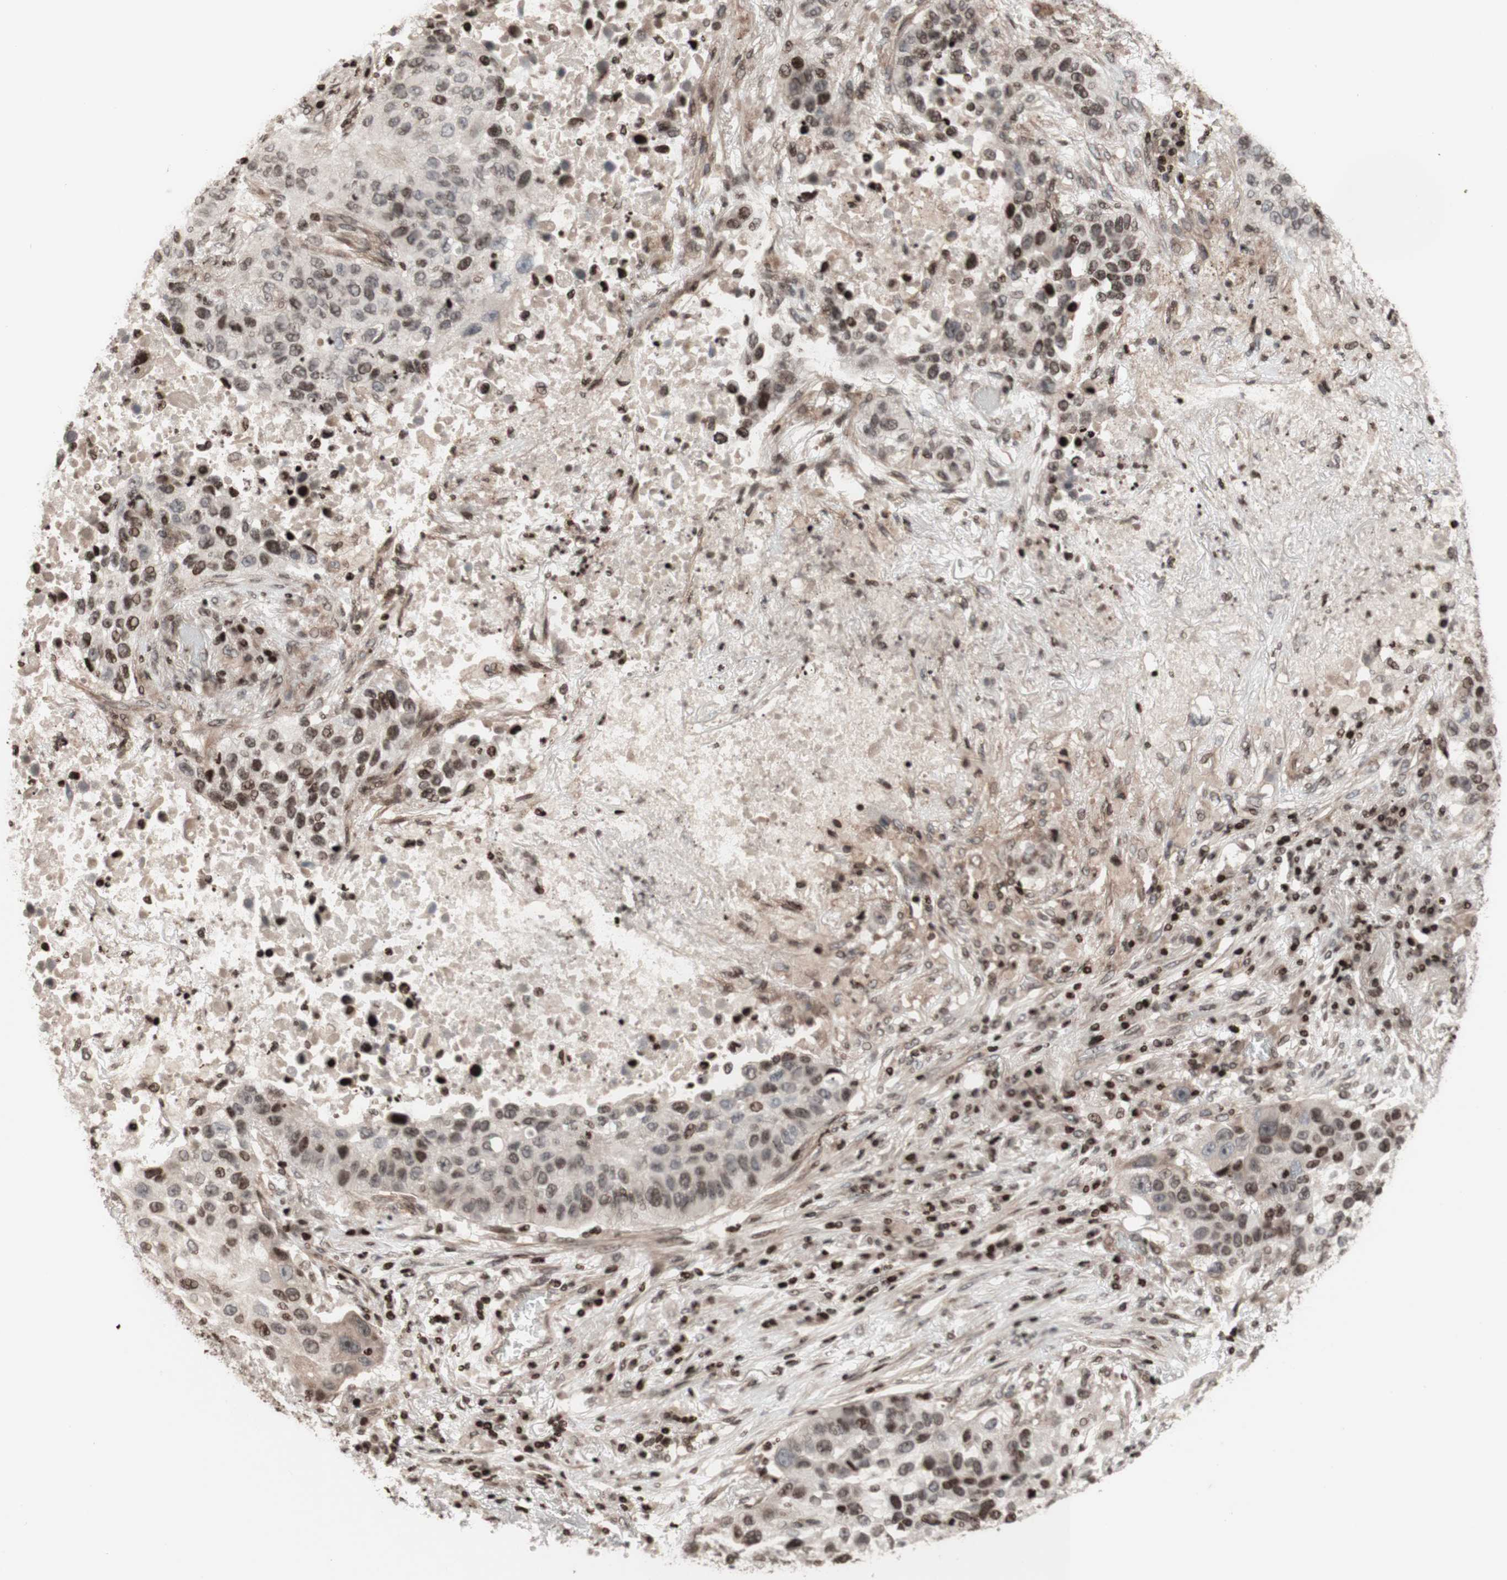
{"staining": {"intensity": "weak", "quantity": "<25%", "location": "none"}, "tissue": "lung cancer", "cell_type": "Tumor cells", "image_type": "cancer", "snomed": [{"axis": "morphology", "description": "Squamous cell carcinoma, NOS"}, {"axis": "topography", "description": "Lung"}], "caption": "Histopathology image shows no protein expression in tumor cells of lung cancer (squamous cell carcinoma) tissue. The staining is performed using DAB (3,3'-diaminobenzidine) brown chromogen with nuclei counter-stained in using hematoxylin.", "gene": "POLA1", "patient": {"sex": "male", "age": 57}}